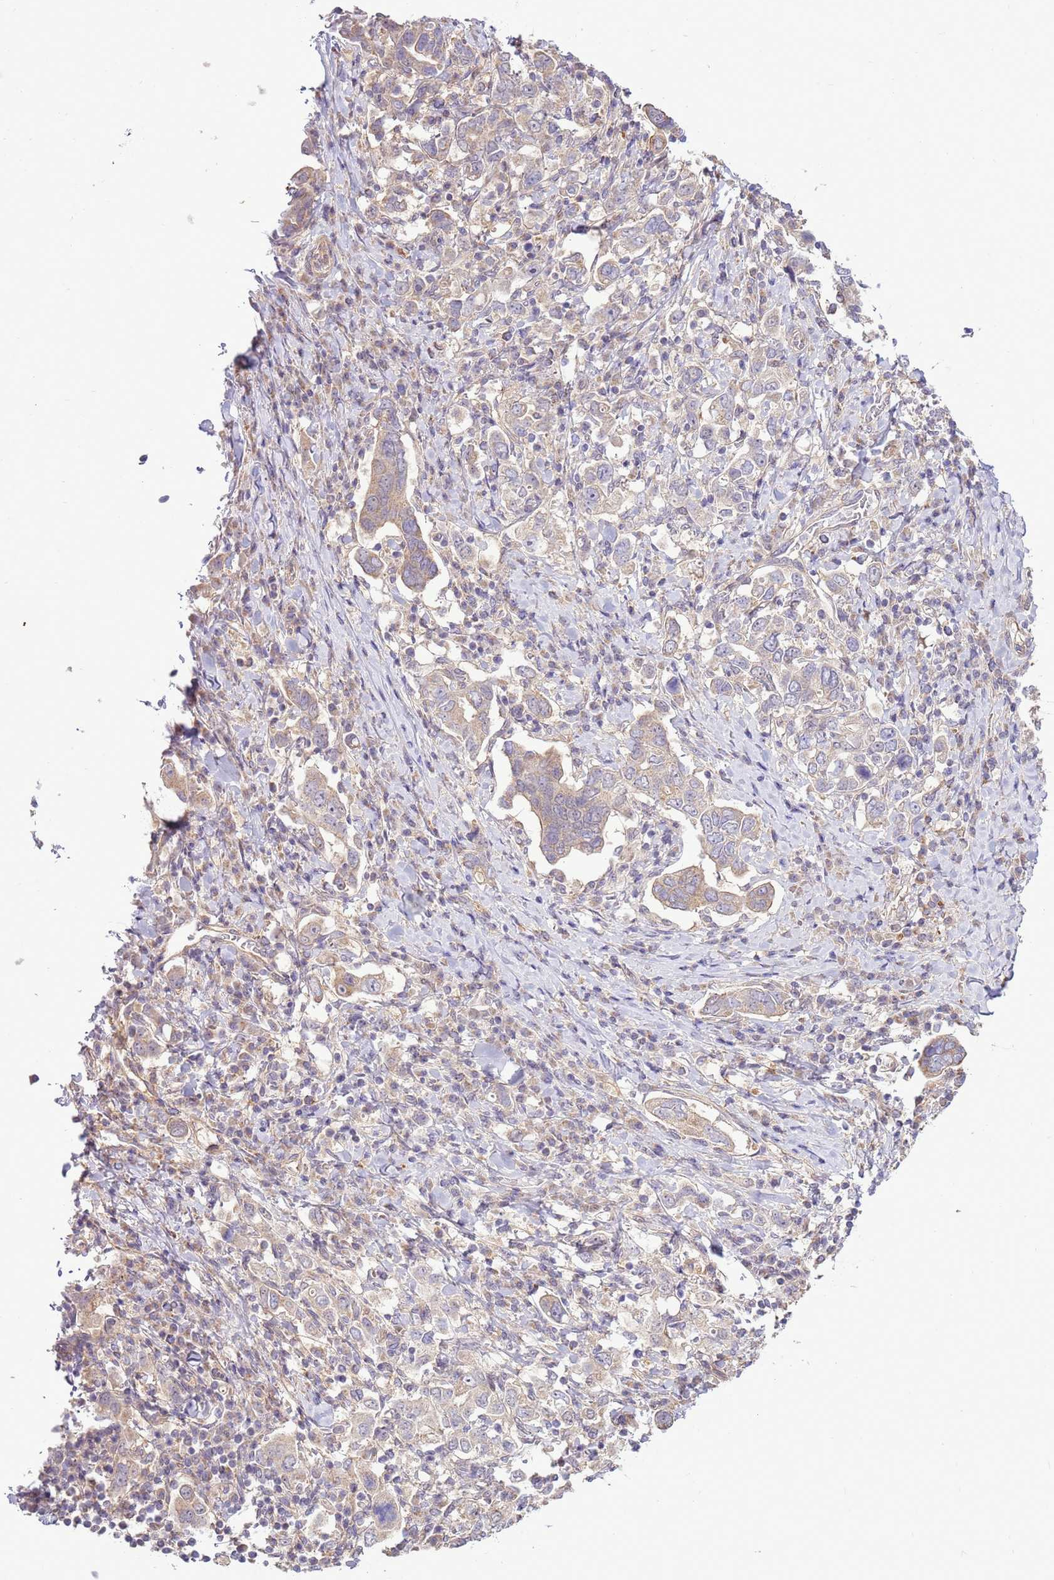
{"staining": {"intensity": "weak", "quantity": "25%-75%", "location": "cytoplasmic/membranous"}, "tissue": "stomach cancer", "cell_type": "Tumor cells", "image_type": "cancer", "snomed": [{"axis": "morphology", "description": "Adenocarcinoma, NOS"}, {"axis": "topography", "description": "Stomach, upper"}, {"axis": "topography", "description": "Stomach"}], "caption": "Immunohistochemical staining of stomach cancer displays weak cytoplasmic/membranous protein staining in approximately 25%-75% of tumor cells.", "gene": "SCARA3", "patient": {"sex": "male", "age": 62}}